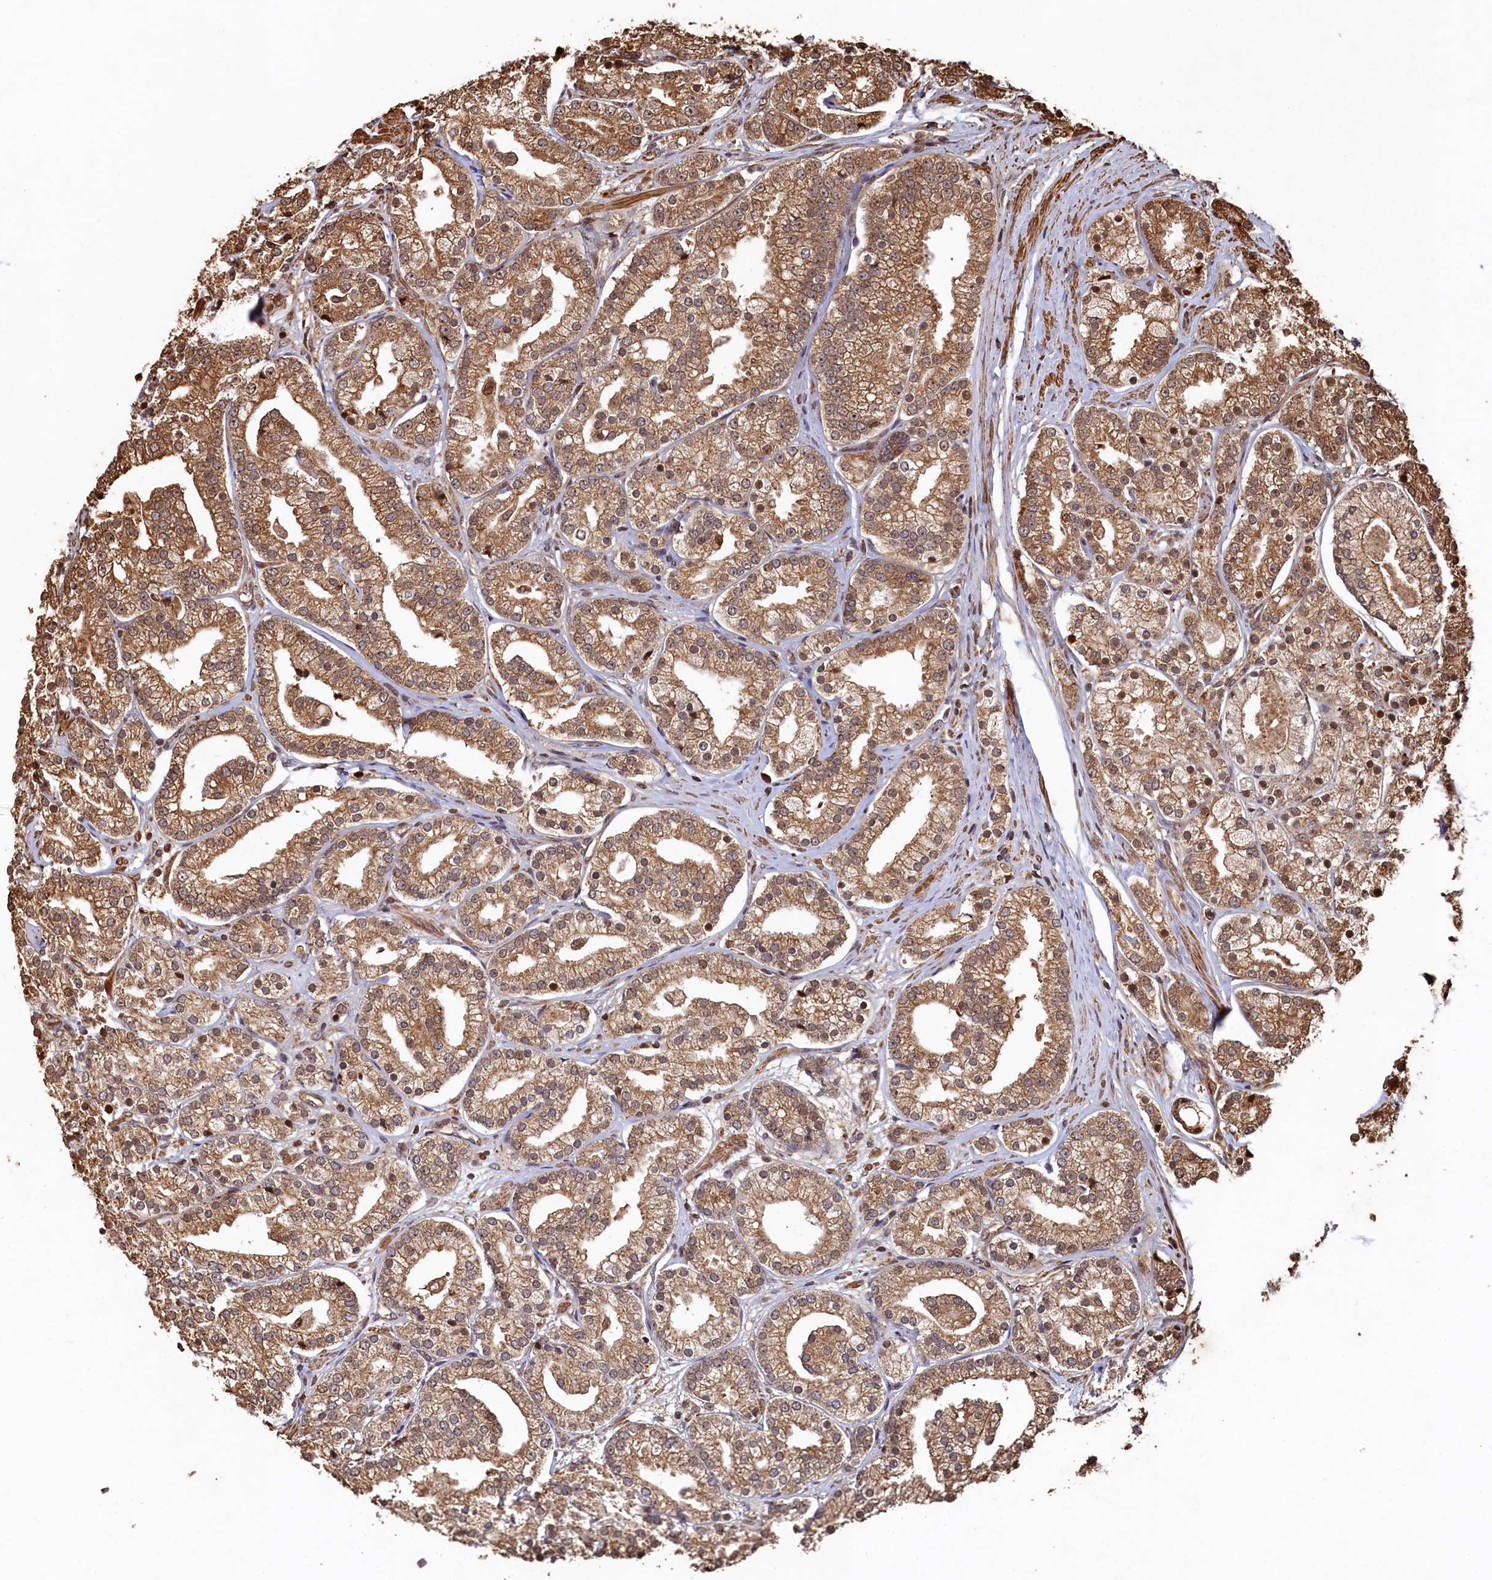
{"staining": {"intensity": "moderate", "quantity": ">75%", "location": "cytoplasmic/membranous,nuclear"}, "tissue": "prostate cancer", "cell_type": "Tumor cells", "image_type": "cancer", "snomed": [{"axis": "morphology", "description": "Adenocarcinoma, High grade"}, {"axis": "topography", "description": "Prostate"}], "caption": "Prostate cancer (adenocarcinoma (high-grade)) was stained to show a protein in brown. There is medium levels of moderate cytoplasmic/membranous and nuclear expression in approximately >75% of tumor cells.", "gene": "PIGN", "patient": {"sex": "male", "age": 69}}